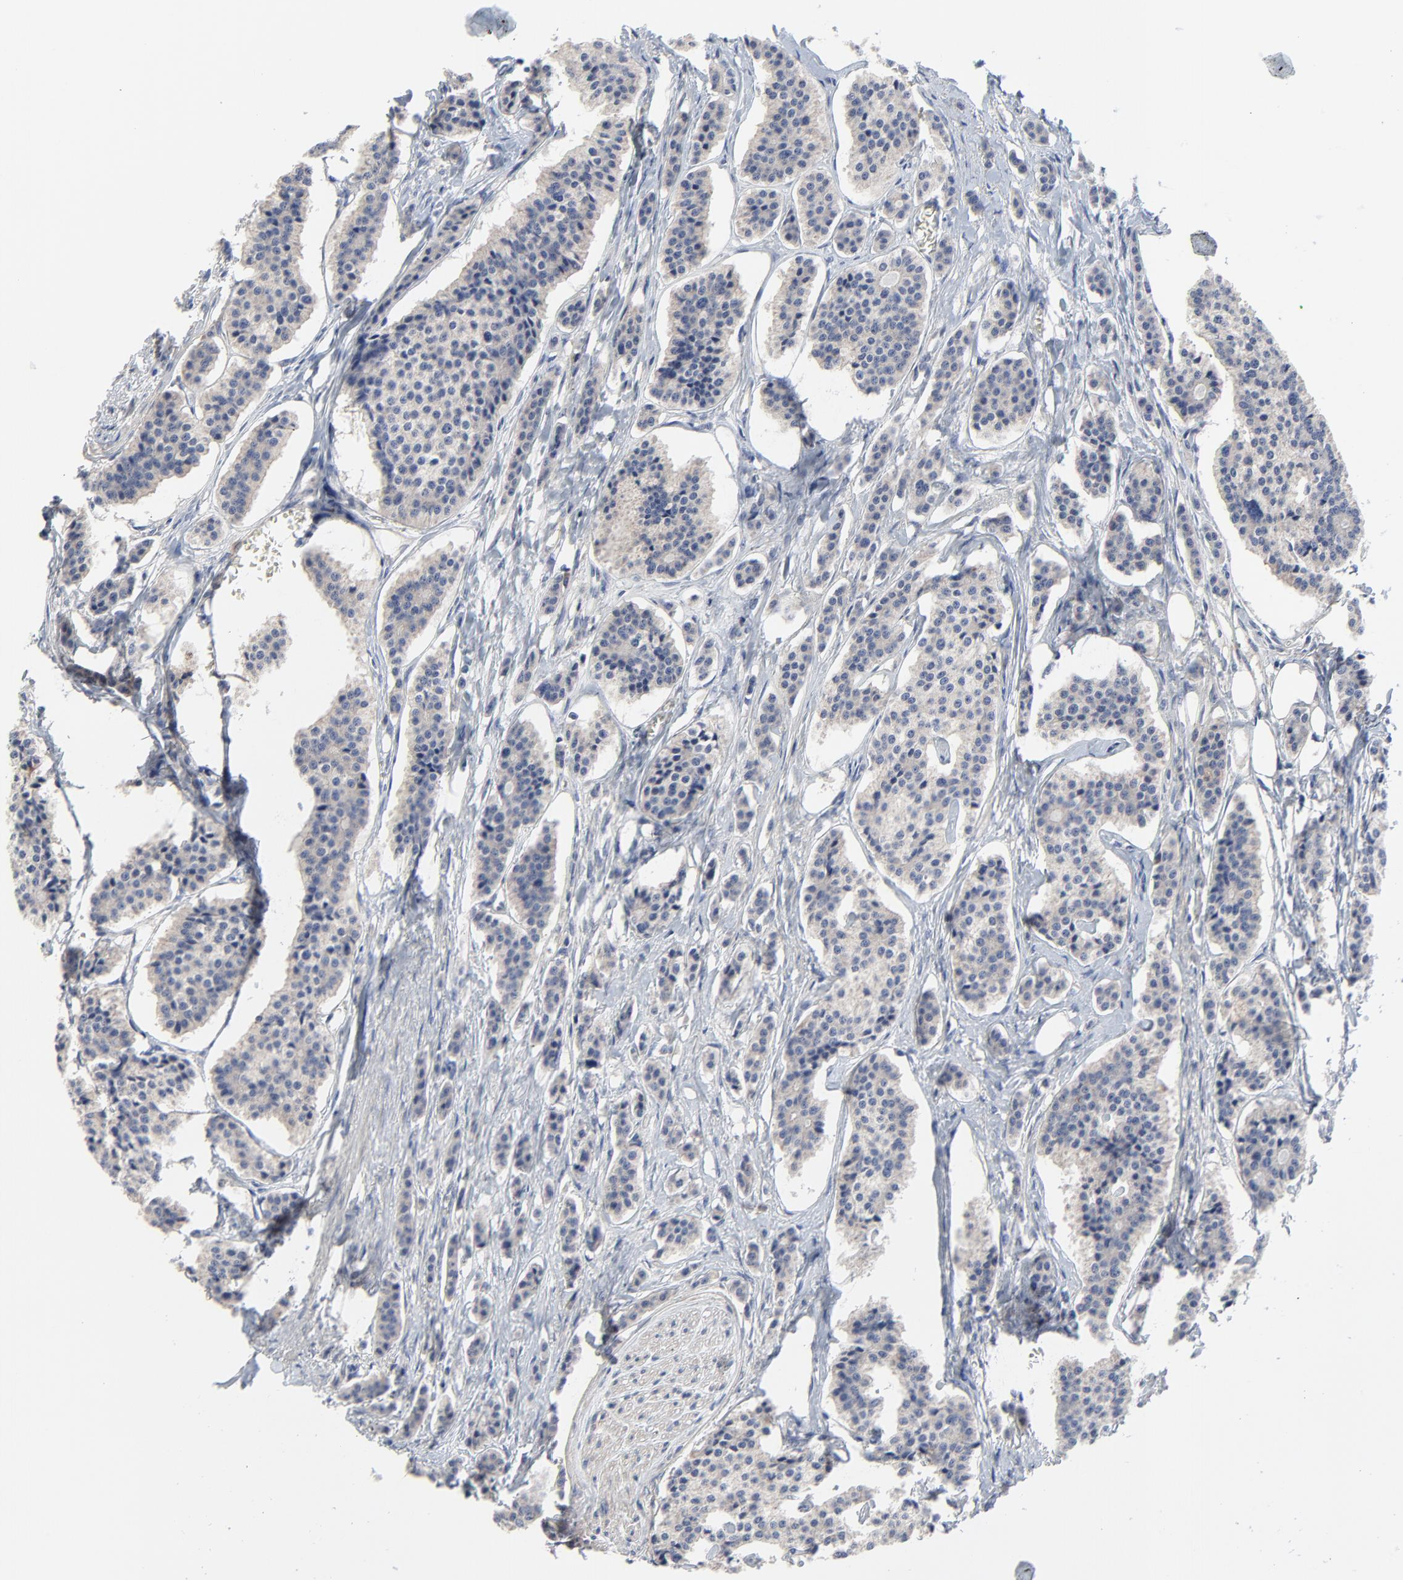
{"staining": {"intensity": "weak", "quantity": ">75%", "location": "cytoplasmic/membranous"}, "tissue": "carcinoid", "cell_type": "Tumor cells", "image_type": "cancer", "snomed": [{"axis": "morphology", "description": "Carcinoid, malignant, NOS"}, {"axis": "topography", "description": "Small intestine"}], "caption": "Immunohistochemistry (IHC) of carcinoid reveals low levels of weak cytoplasmic/membranous expression in approximately >75% of tumor cells.", "gene": "DHRSX", "patient": {"sex": "male", "age": 63}}